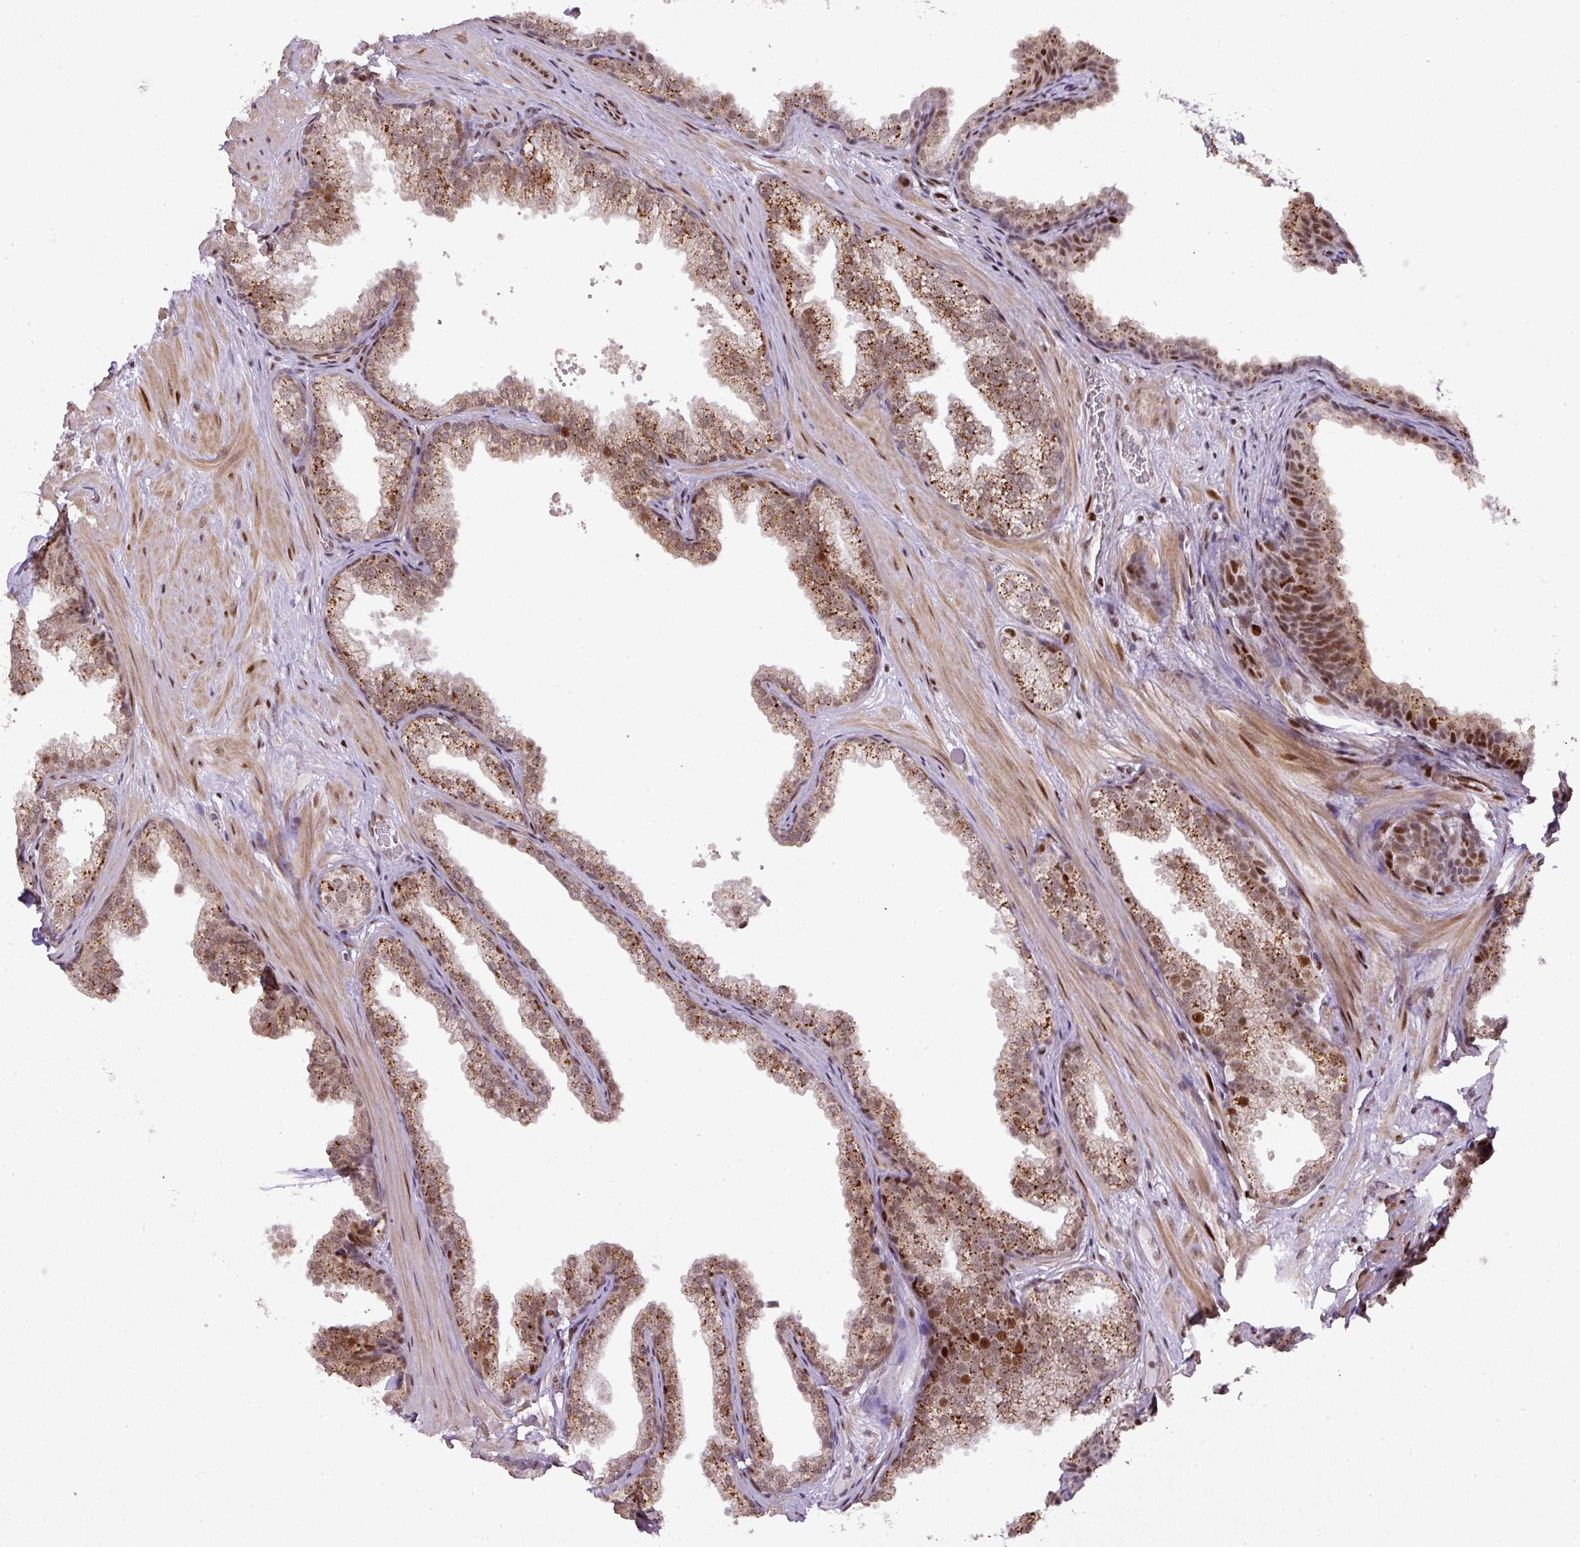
{"staining": {"intensity": "moderate", "quantity": ">75%", "location": "cytoplasmic/membranous,nuclear"}, "tissue": "prostate", "cell_type": "Glandular cells", "image_type": "normal", "snomed": [{"axis": "morphology", "description": "Normal tissue, NOS"}, {"axis": "topography", "description": "Prostate"}], "caption": "The micrograph shows a brown stain indicating the presence of a protein in the cytoplasmic/membranous,nuclear of glandular cells in prostate.", "gene": "MYSM1", "patient": {"sex": "male", "age": 37}}